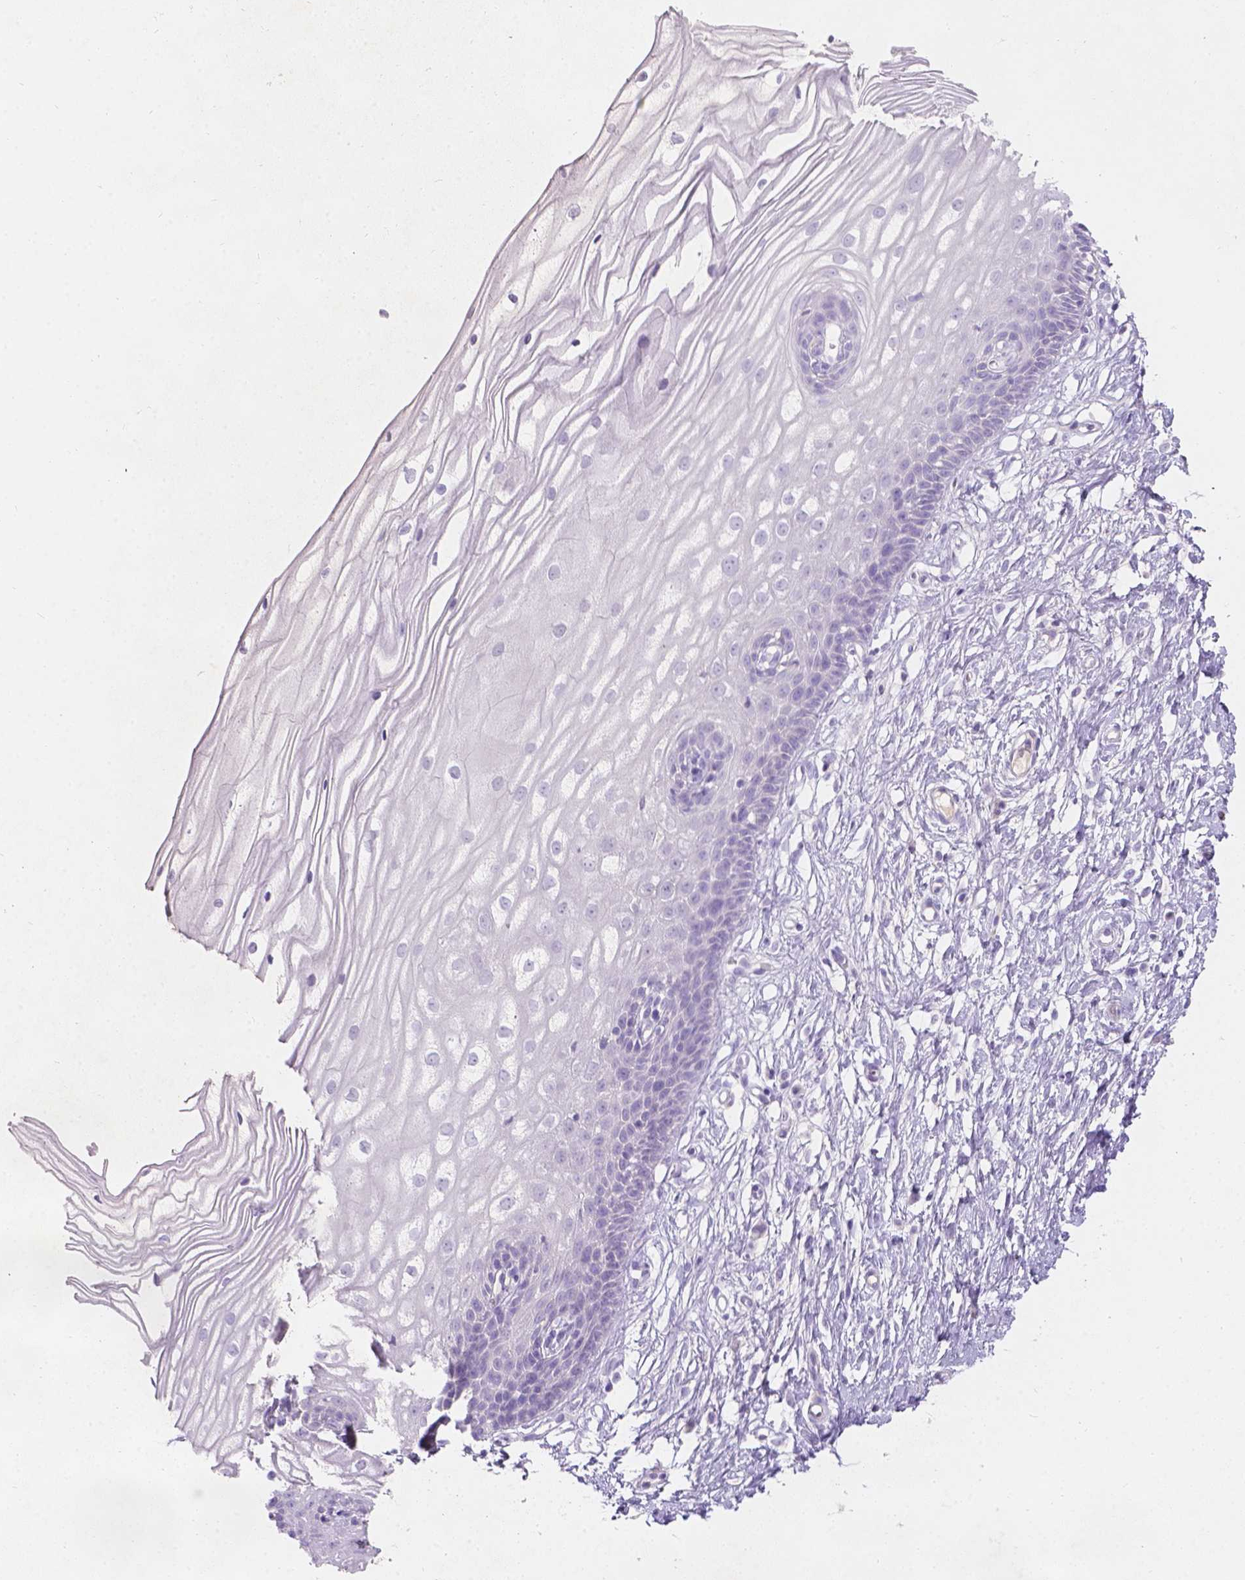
{"staining": {"intensity": "negative", "quantity": "none", "location": "none"}, "tissue": "cervix", "cell_type": "Glandular cells", "image_type": "normal", "snomed": [{"axis": "morphology", "description": "Normal tissue, NOS"}, {"axis": "topography", "description": "Cervix"}], "caption": "IHC of normal human cervix demonstrates no positivity in glandular cells. (IHC, brightfield microscopy, high magnification).", "gene": "GAL3ST2", "patient": {"sex": "female", "age": 40}}